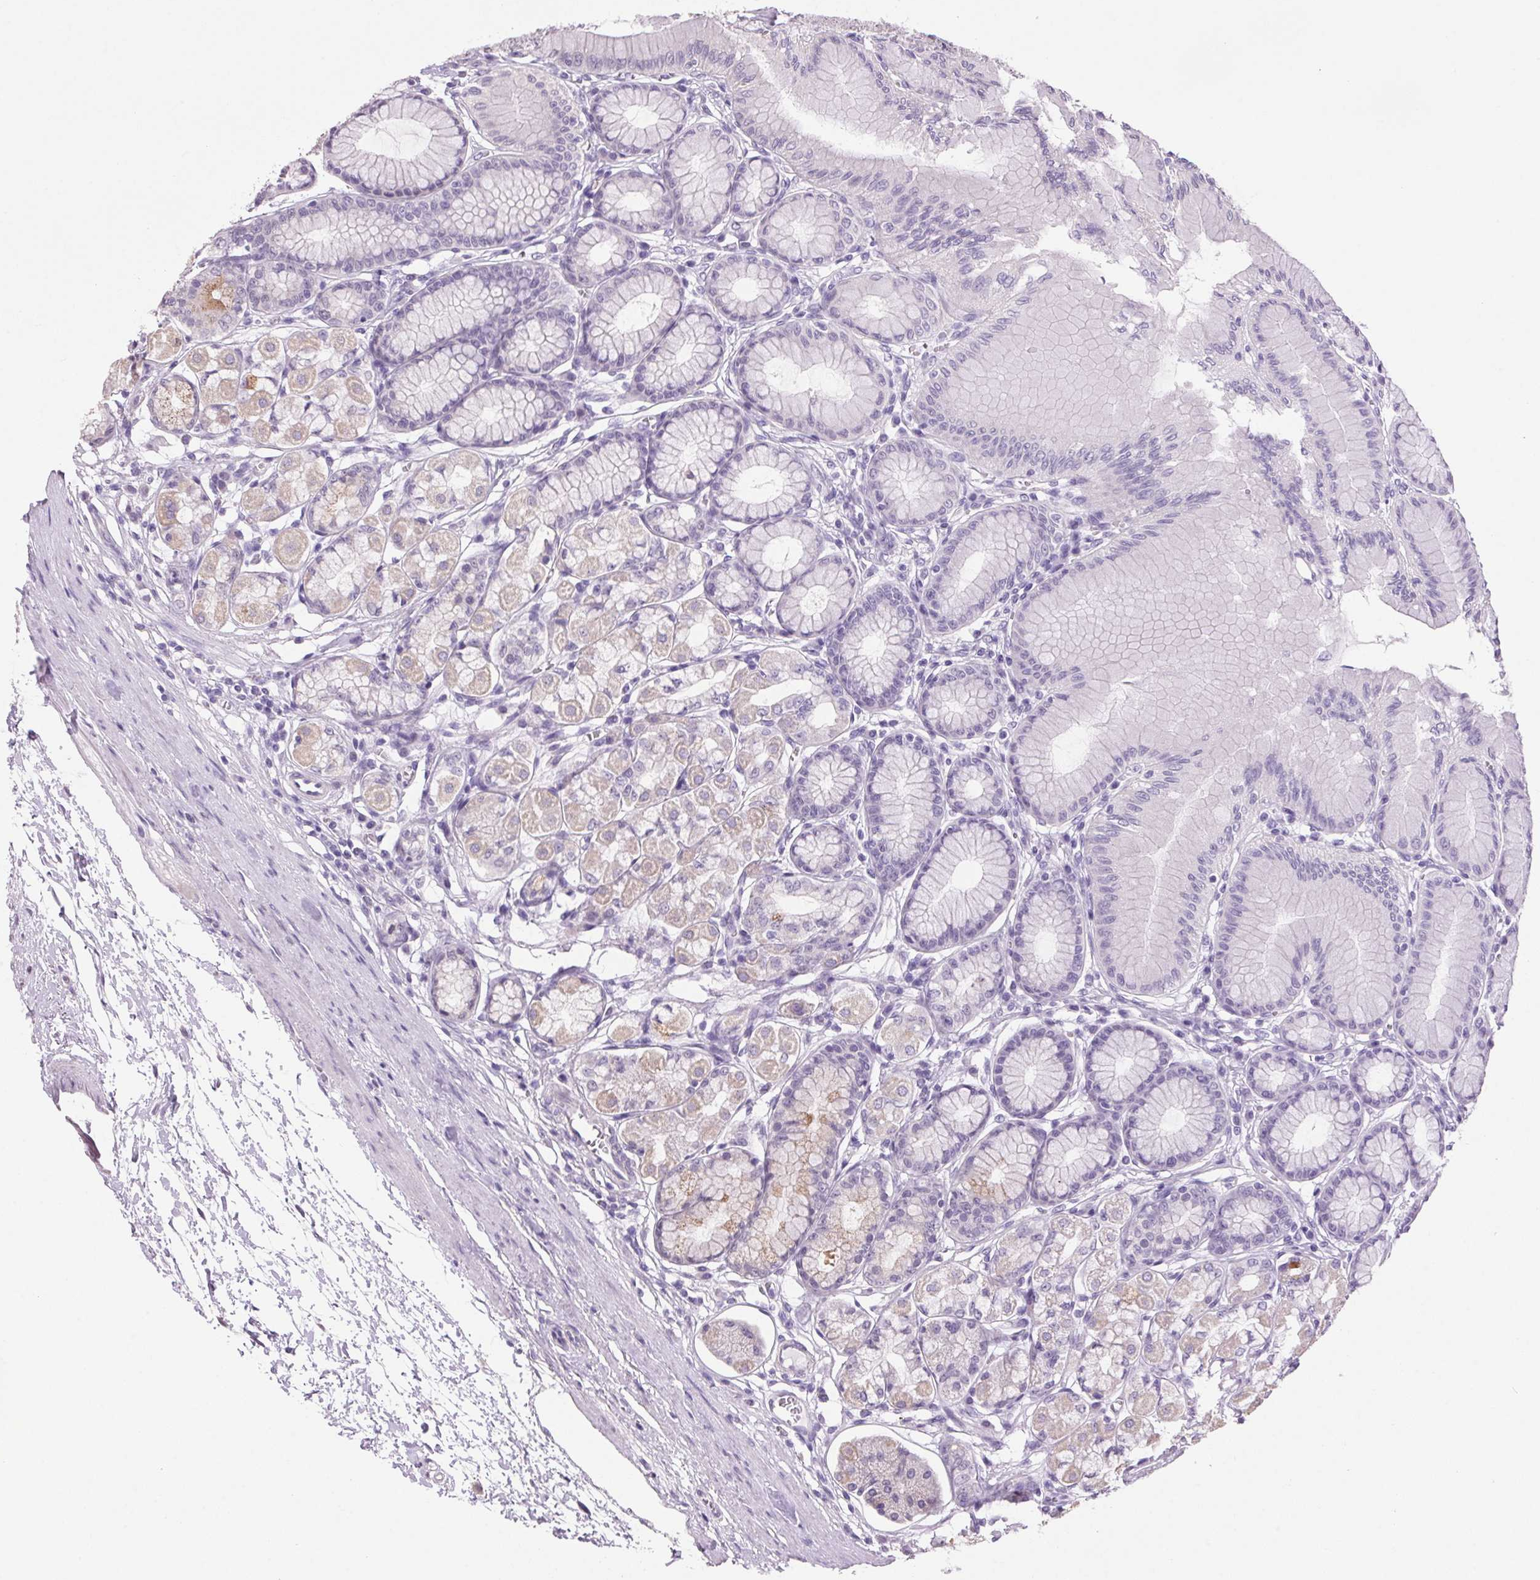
{"staining": {"intensity": "weak", "quantity": "<25%", "location": "cytoplasmic/membranous"}, "tissue": "stomach", "cell_type": "Glandular cells", "image_type": "normal", "snomed": [{"axis": "morphology", "description": "Normal tissue, NOS"}, {"axis": "topography", "description": "Stomach"}, {"axis": "topography", "description": "Stomach, lower"}], "caption": "Immunohistochemical staining of unremarkable human stomach demonstrates no significant expression in glandular cells.", "gene": "VWA3B", "patient": {"sex": "male", "age": 76}}